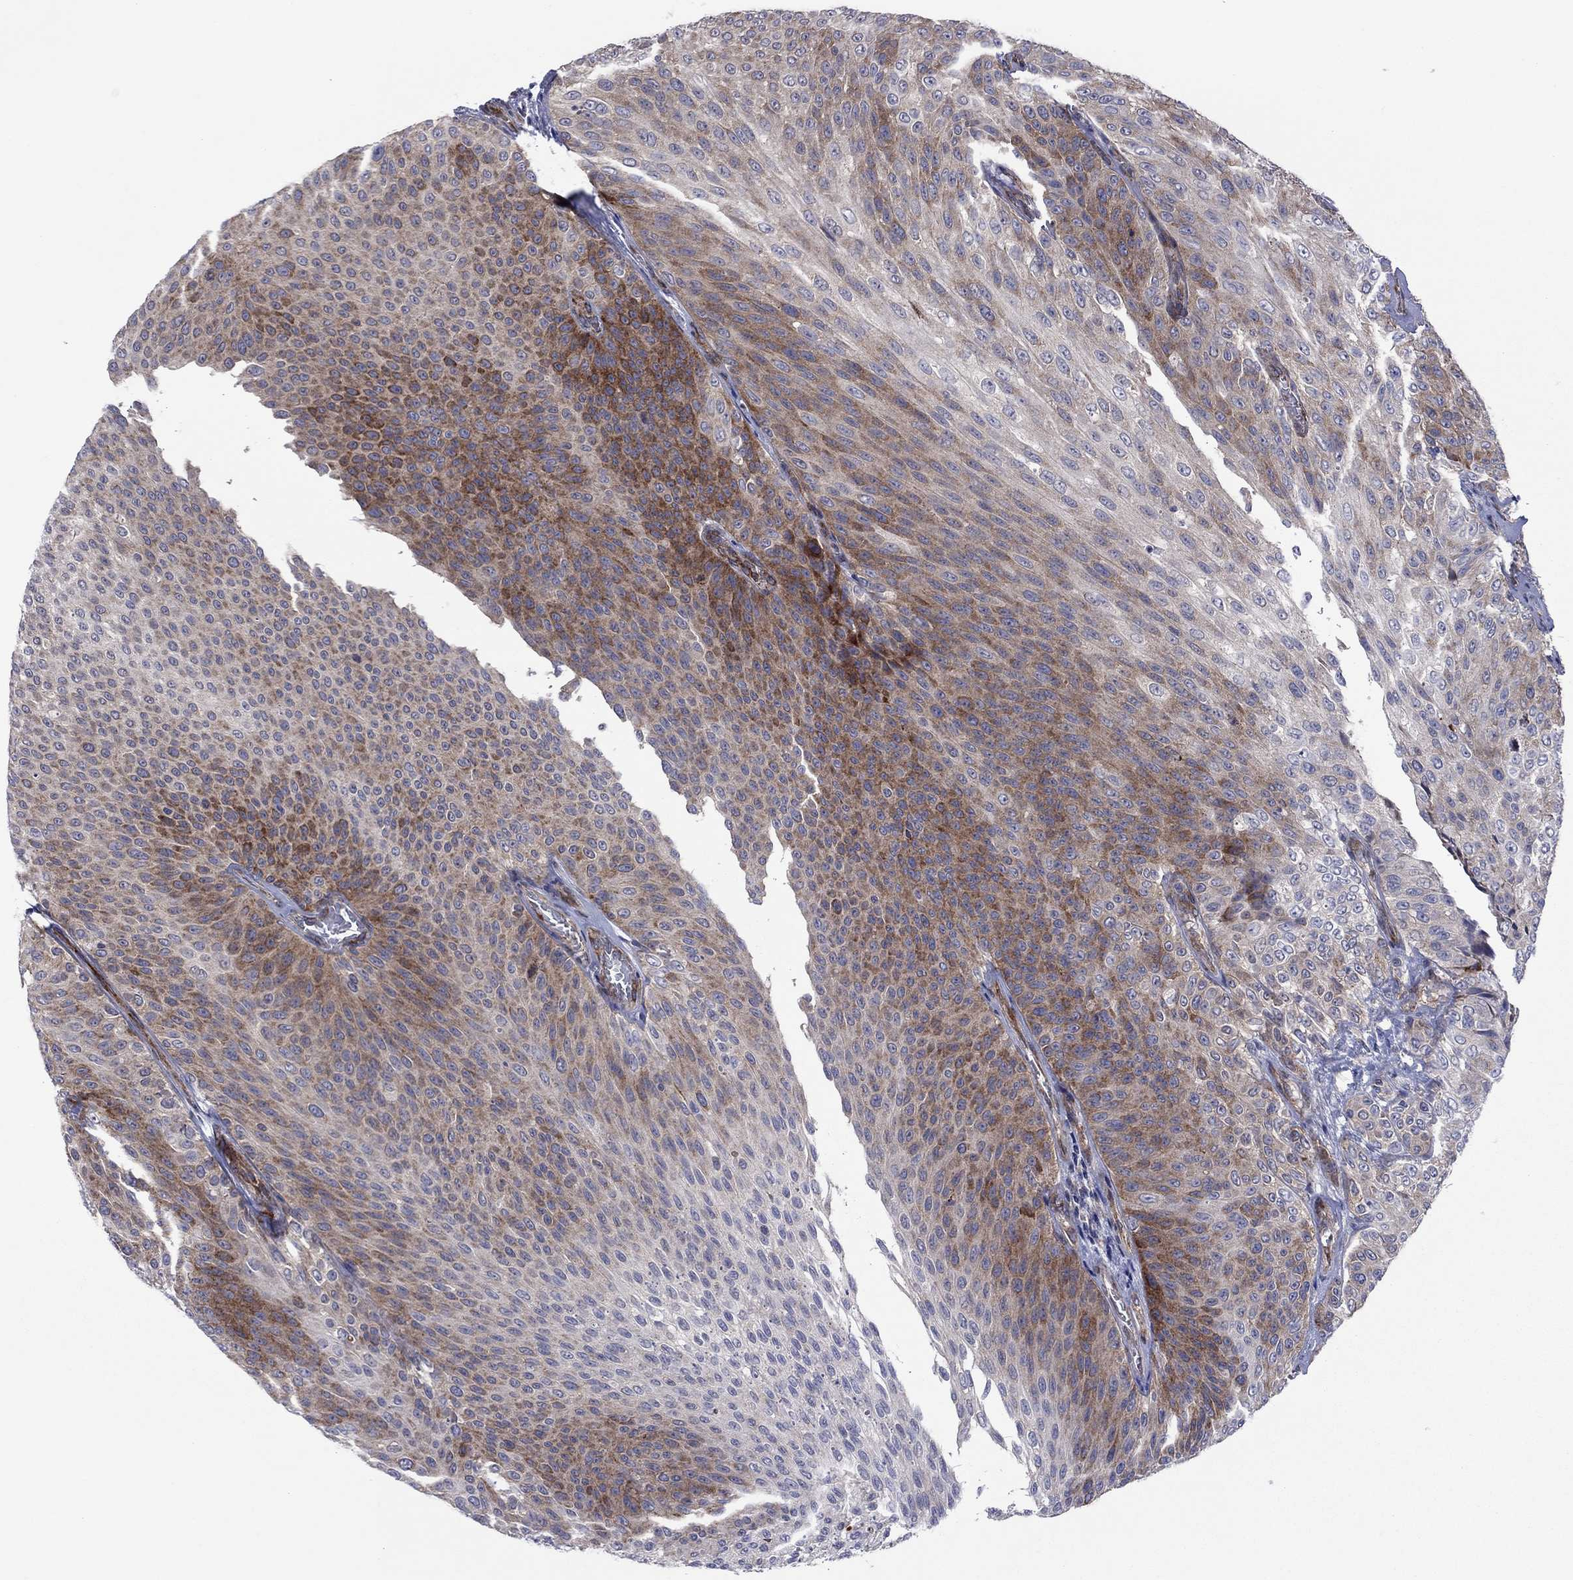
{"staining": {"intensity": "strong", "quantity": "<25%", "location": "cytoplasmic/membranous"}, "tissue": "urothelial cancer", "cell_type": "Tumor cells", "image_type": "cancer", "snomed": [{"axis": "morphology", "description": "Urothelial carcinoma, Low grade"}, {"axis": "topography", "description": "Ureter, NOS"}, {"axis": "topography", "description": "Urinary bladder"}], "caption": "The image exhibits a brown stain indicating the presence of a protein in the cytoplasmic/membranous of tumor cells in urothelial carcinoma (low-grade). (DAB (3,3'-diaminobenzidine) IHC with brightfield microscopy, high magnification).", "gene": "GPR155", "patient": {"sex": "male", "age": 78}}